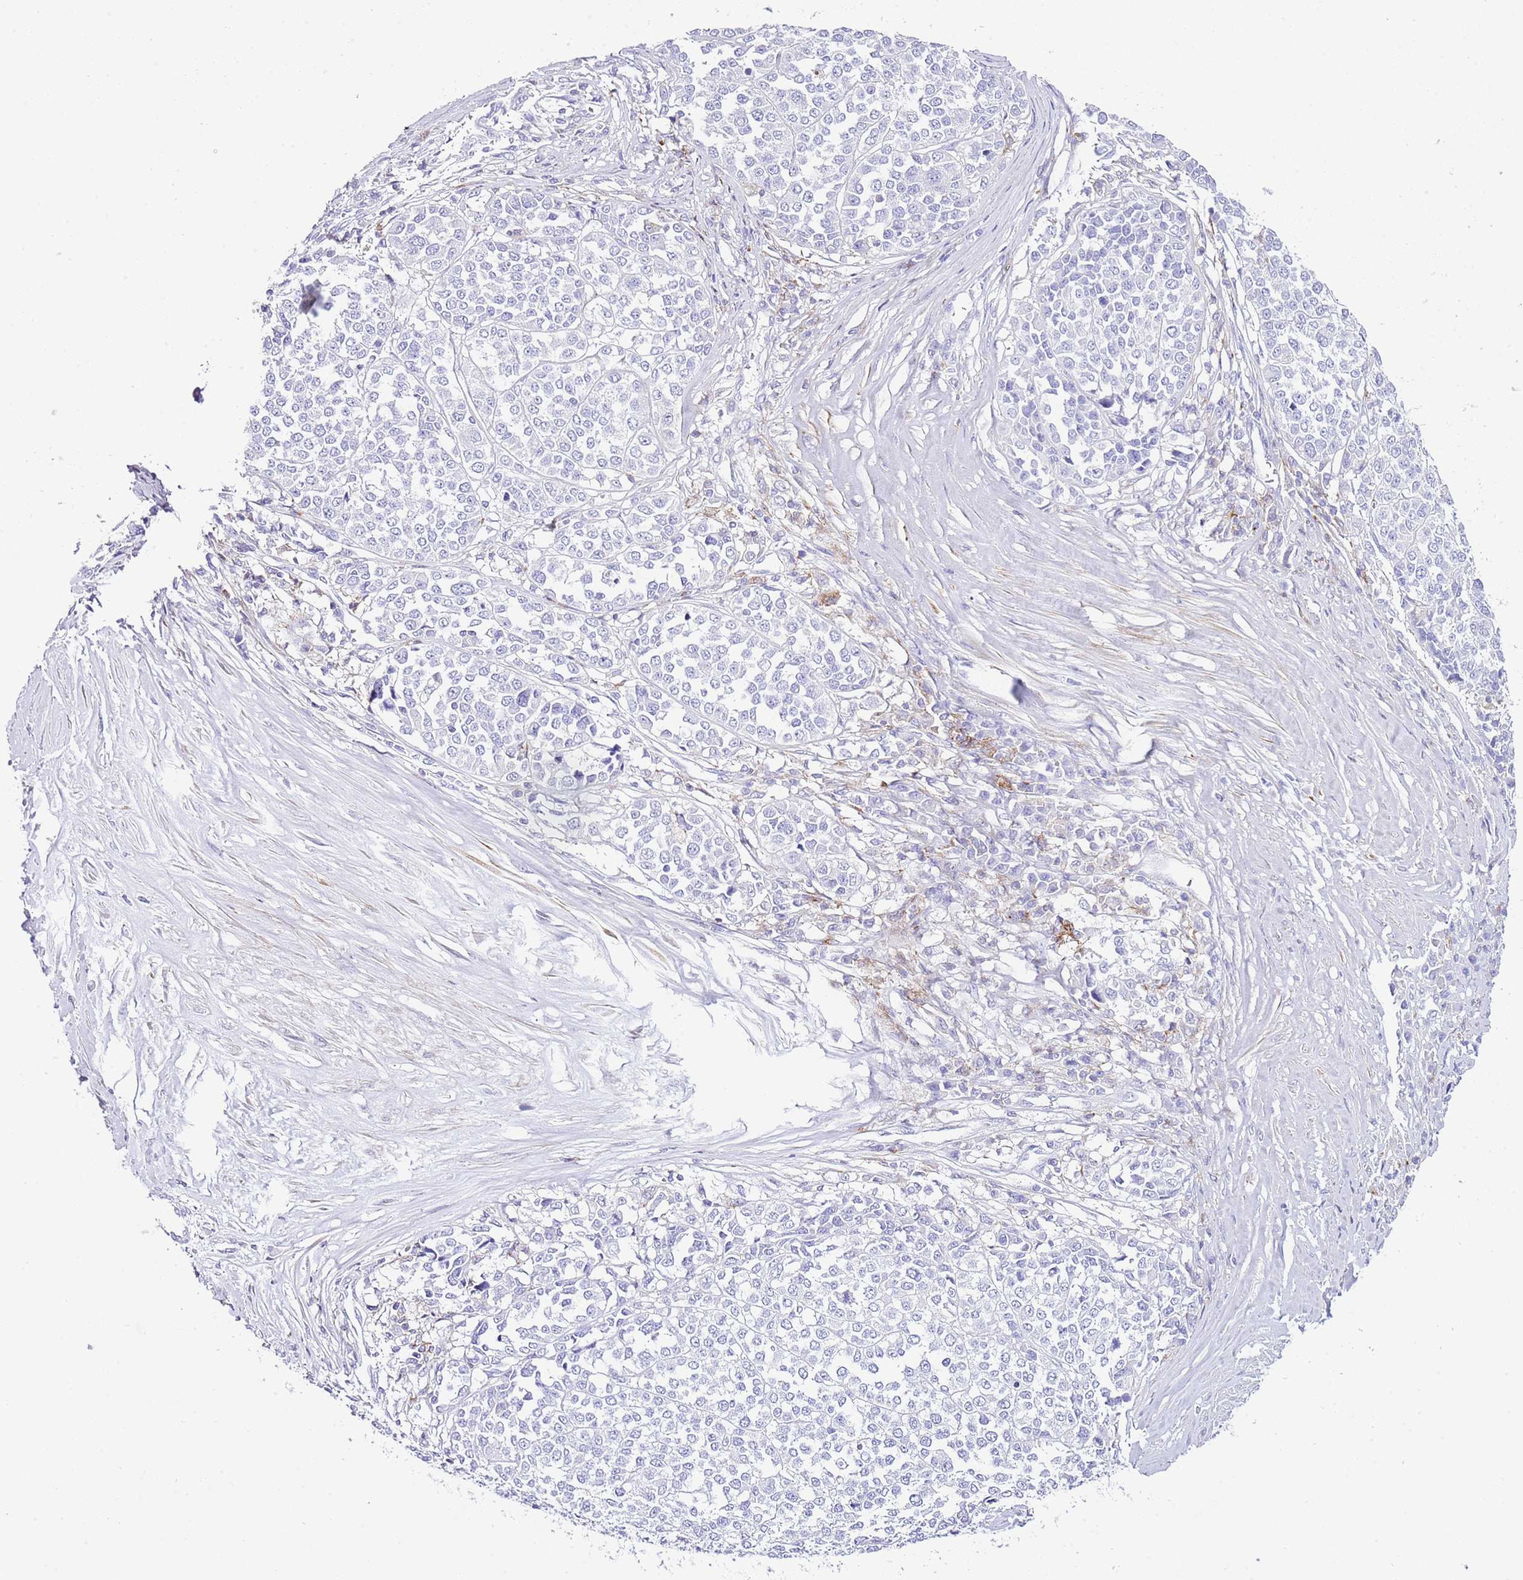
{"staining": {"intensity": "negative", "quantity": "none", "location": "none"}, "tissue": "melanoma", "cell_type": "Tumor cells", "image_type": "cancer", "snomed": [{"axis": "morphology", "description": "Malignant melanoma, Metastatic site"}, {"axis": "topography", "description": "Lymph node"}], "caption": "IHC of melanoma displays no staining in tumor cells.", "gene": "ALDH3A1", "patient": {"sex": "male", "age": 44}}